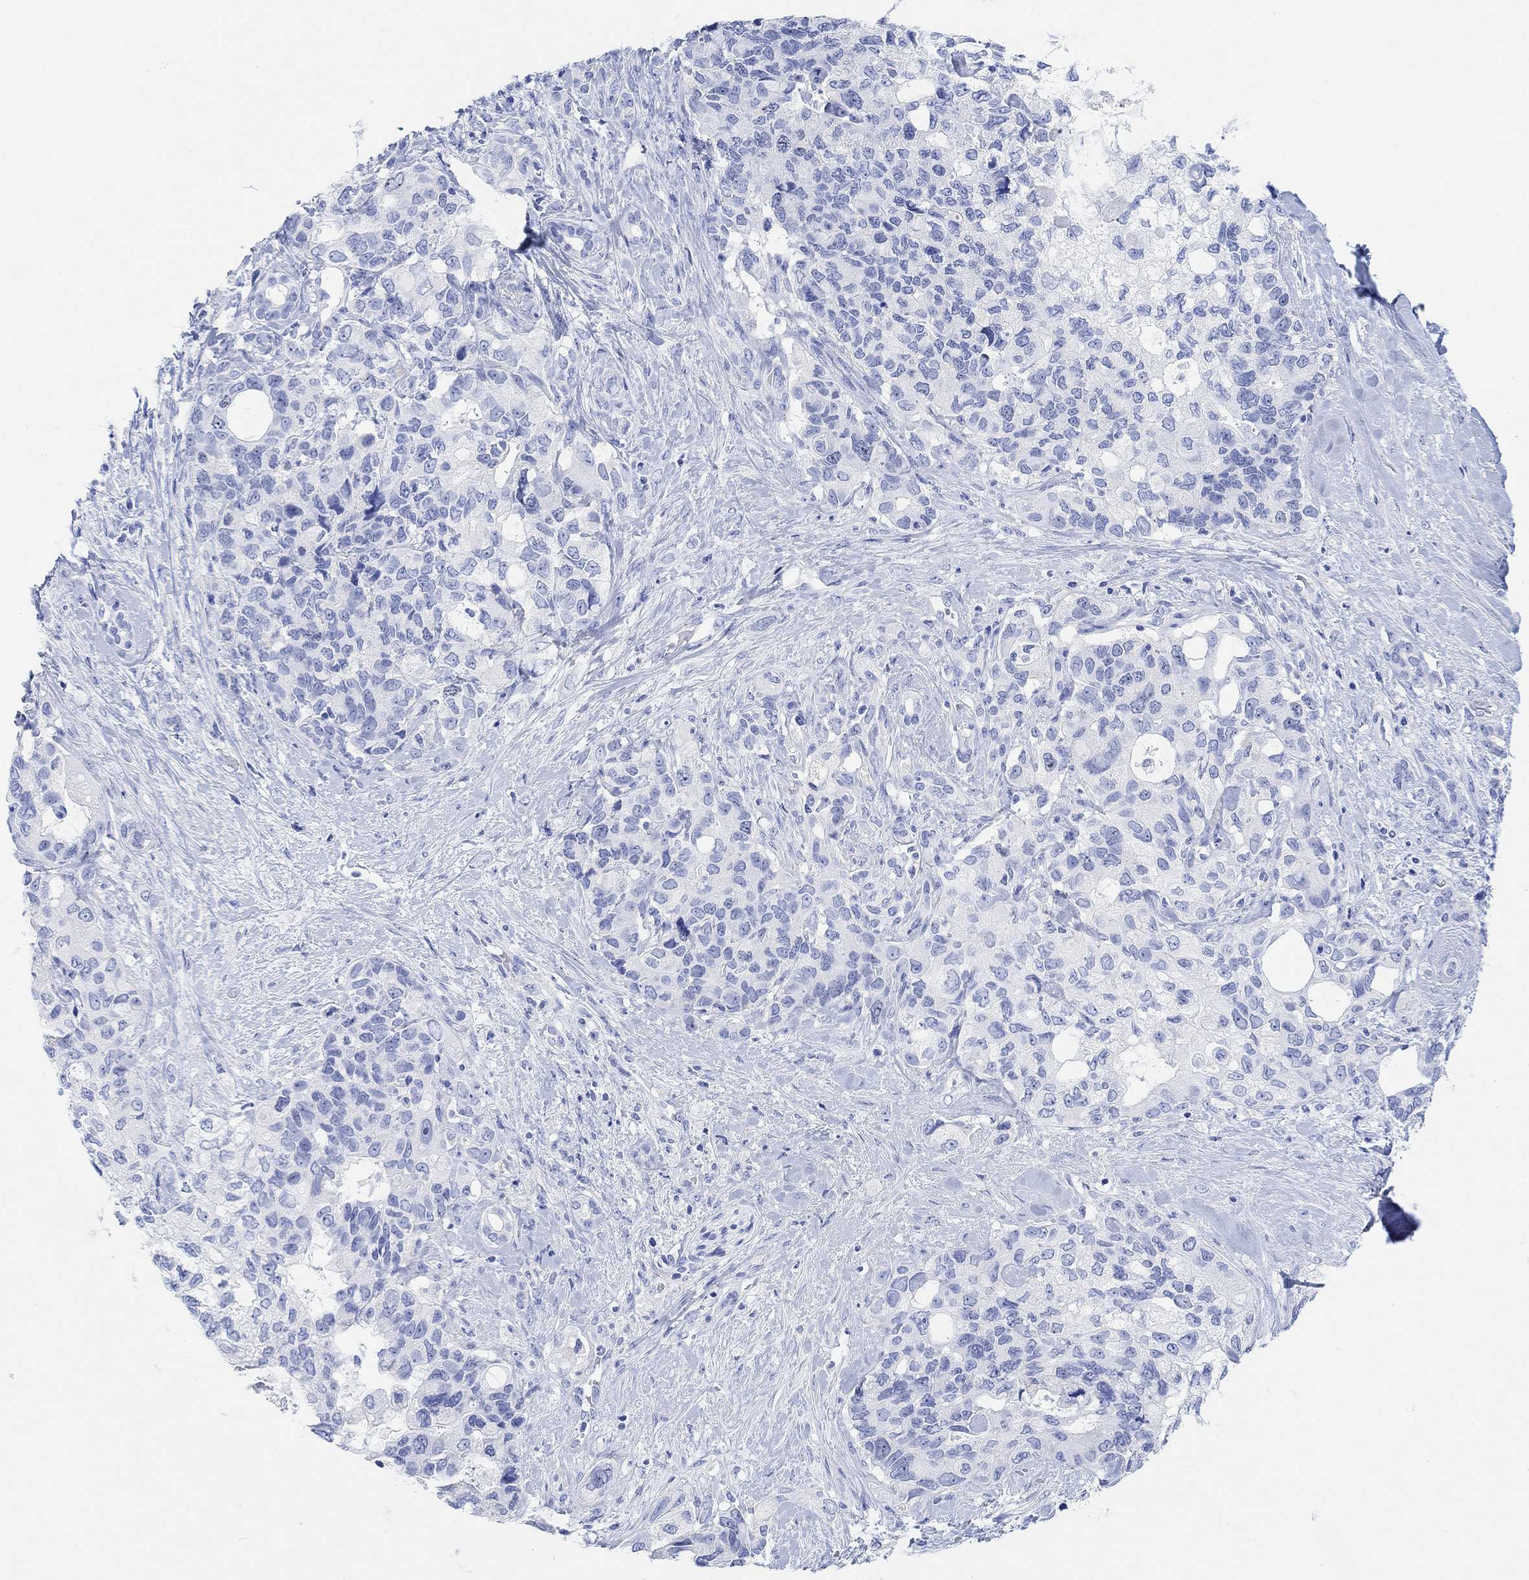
{"staining": {"intensity": "negative", "quantity": "none", "location": "none"}, "tissue": "pancreatic cancer", "cell_type": "Tumor cells", "image_type": "cancer", "snomed": [{"axis": "morphology", "description": "Adenocarcinoma, NOS"}, {"axis": "topography", "description": "Pancreas"}], "caption": "The histopathology image displays no significant staining in tumor cells of adenocarcinoma (pancreatic). (DAB immunohistochemistry with hematoxylin counter stain).", "gene": "ANKRD33", "patient": {"sex": "female", "age": 56}}